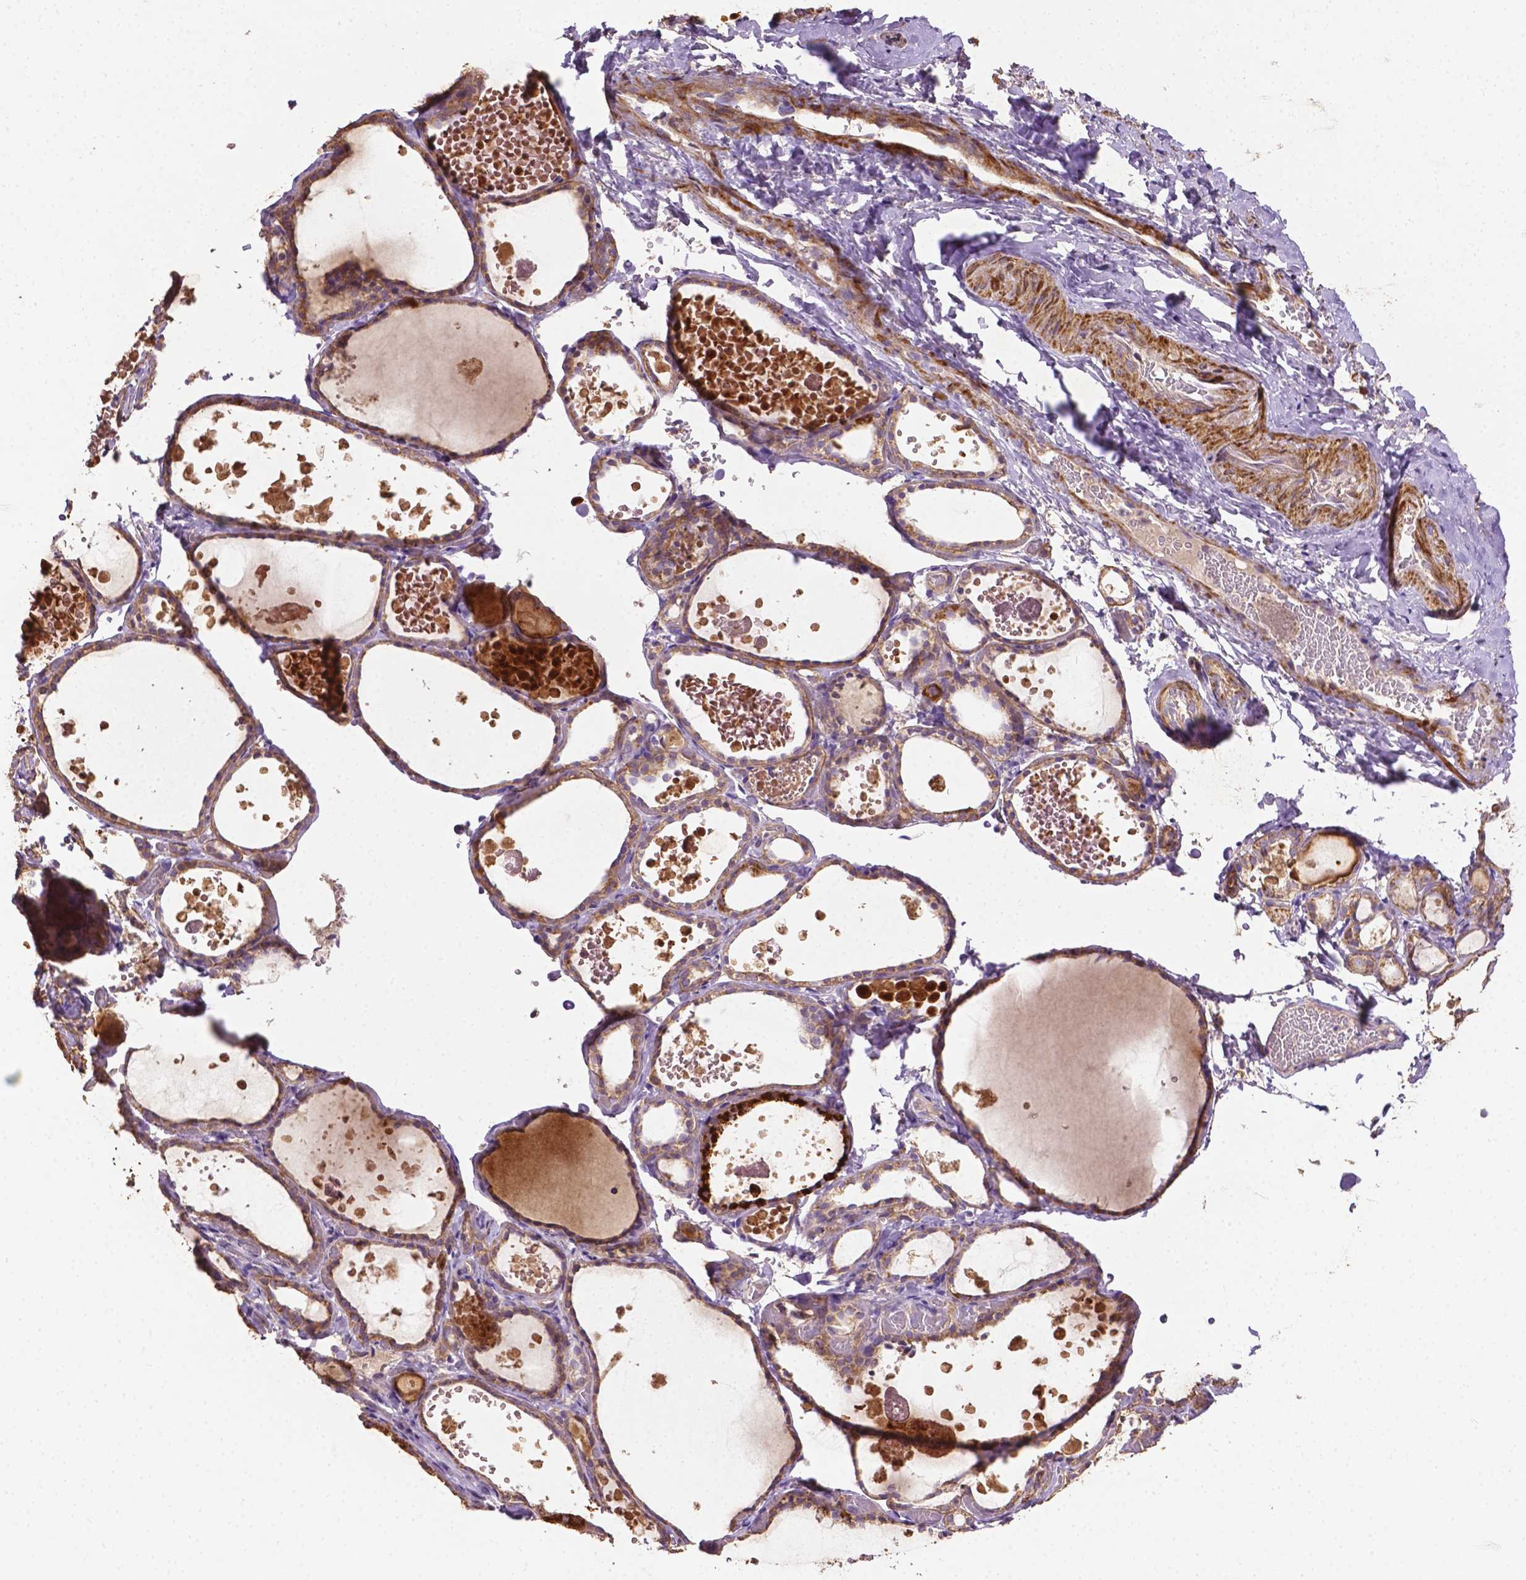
{"staining": {"intensity": "weak", "quantity": ">75%", "location": "cytoplasmic/membranous"}, "tissue": "thyroid gland", "cell_type": "Glandular cells", "image_type": "normal", "snomed": [{"axis": "morphology", "description": "Normal tissue, NOS"}, {"axis": "topography", "description": "Thyroid gland"}], "caption": "Approximately >75% of glandular cells in unremarkable thyroid gland demonstrate weak cytoplasmic/membranous protein positivity as visualized by brown immunohistochemical staining.", "gene": "LRR1", "patient": {"sex": "female", "age": 56}}